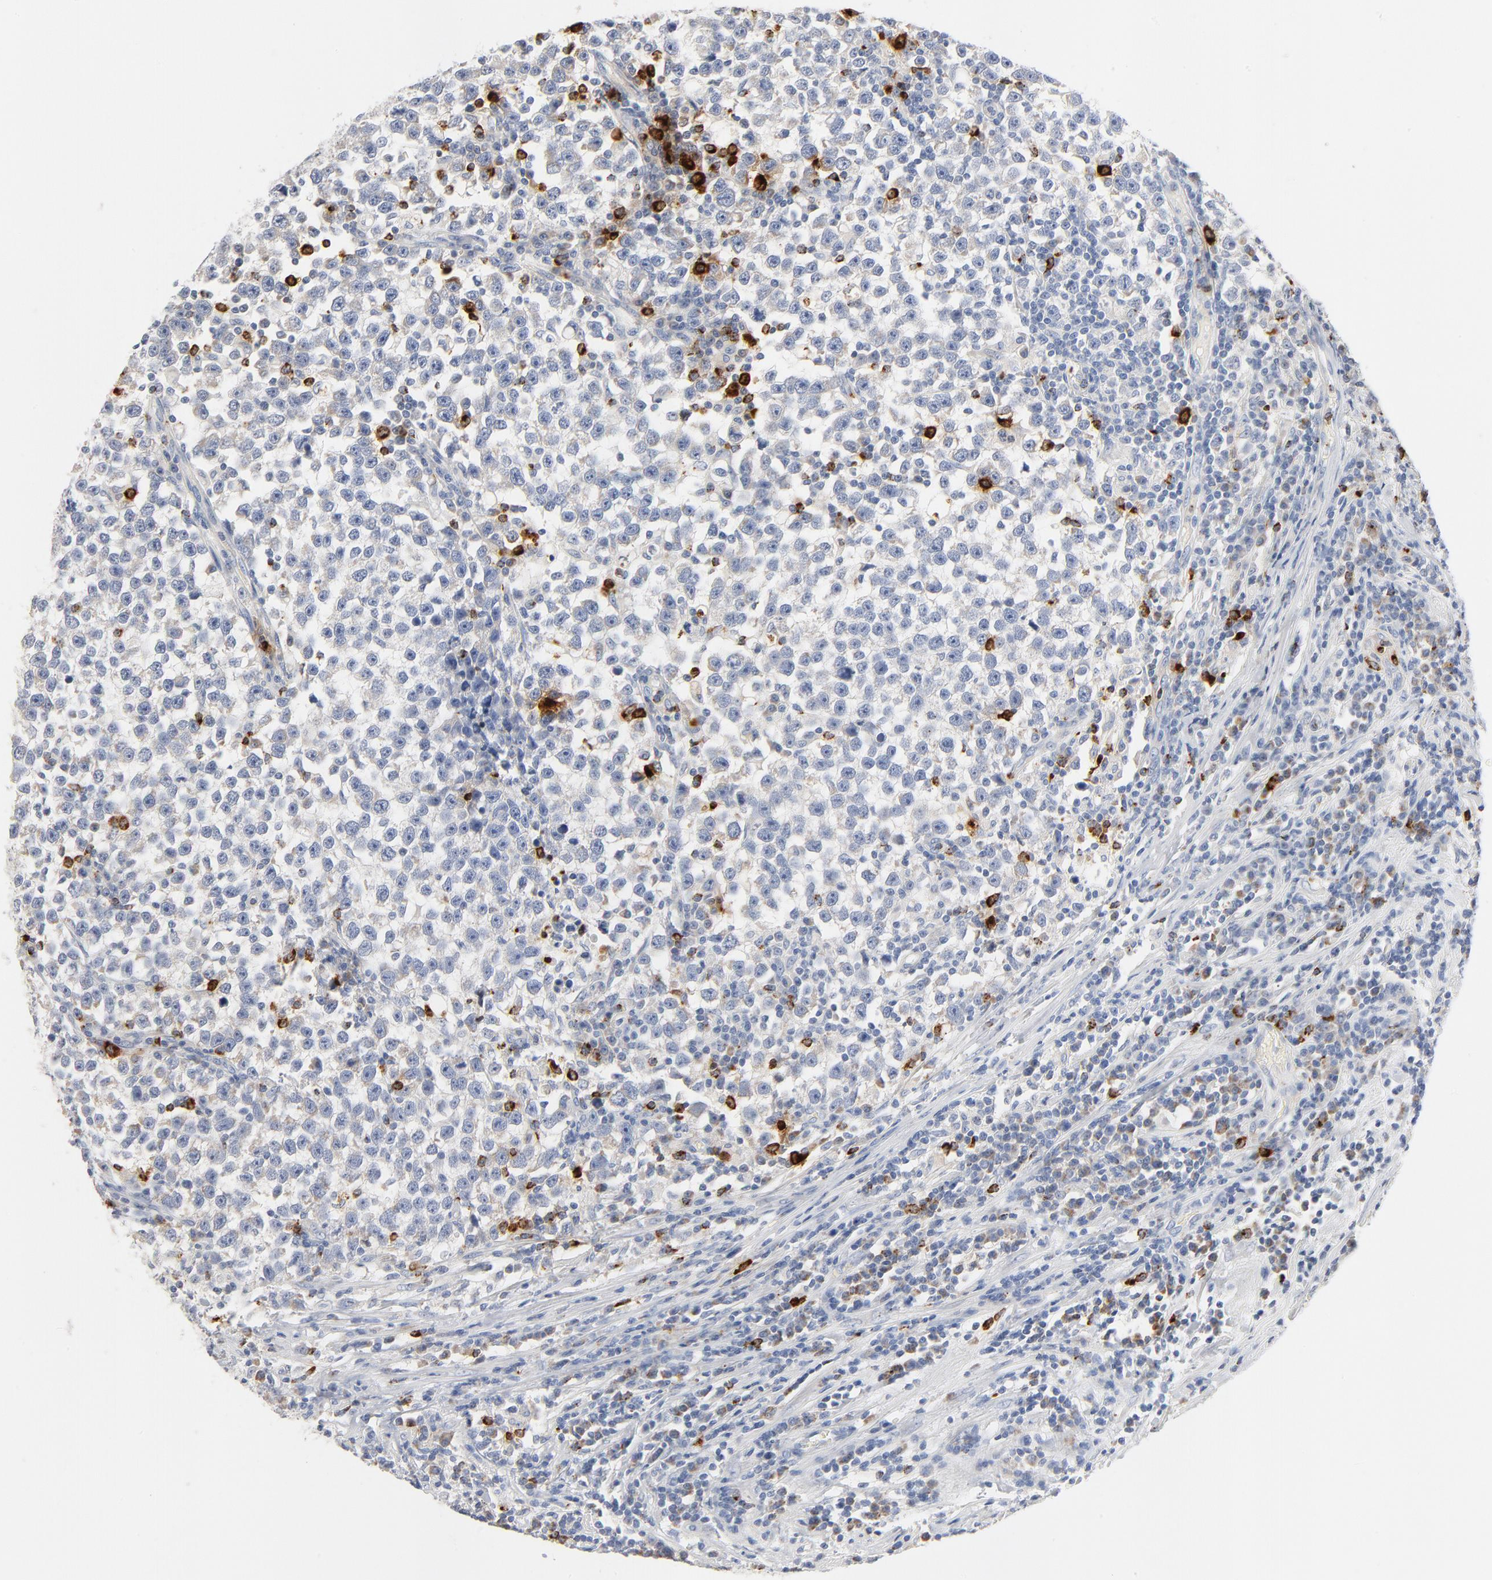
{"staining": {"intensity": "negative", "quantity": "none", "location": "none"}, "tissue": "testis cancer", "cell_type": "Tumor cells", "image_type": "cancer", "snomed": [{"axis": "morphology", "description": "Seminoma, NOS"}, {"axis": "topography", "description": "Testis"}], "caption": "This is an immunohistochemistry (IHC) photomicrograph of testis cancer. There is no positivity in tumor cells.", "gene": "GZMB", "patient": {"sex": "male", "age": 43}}